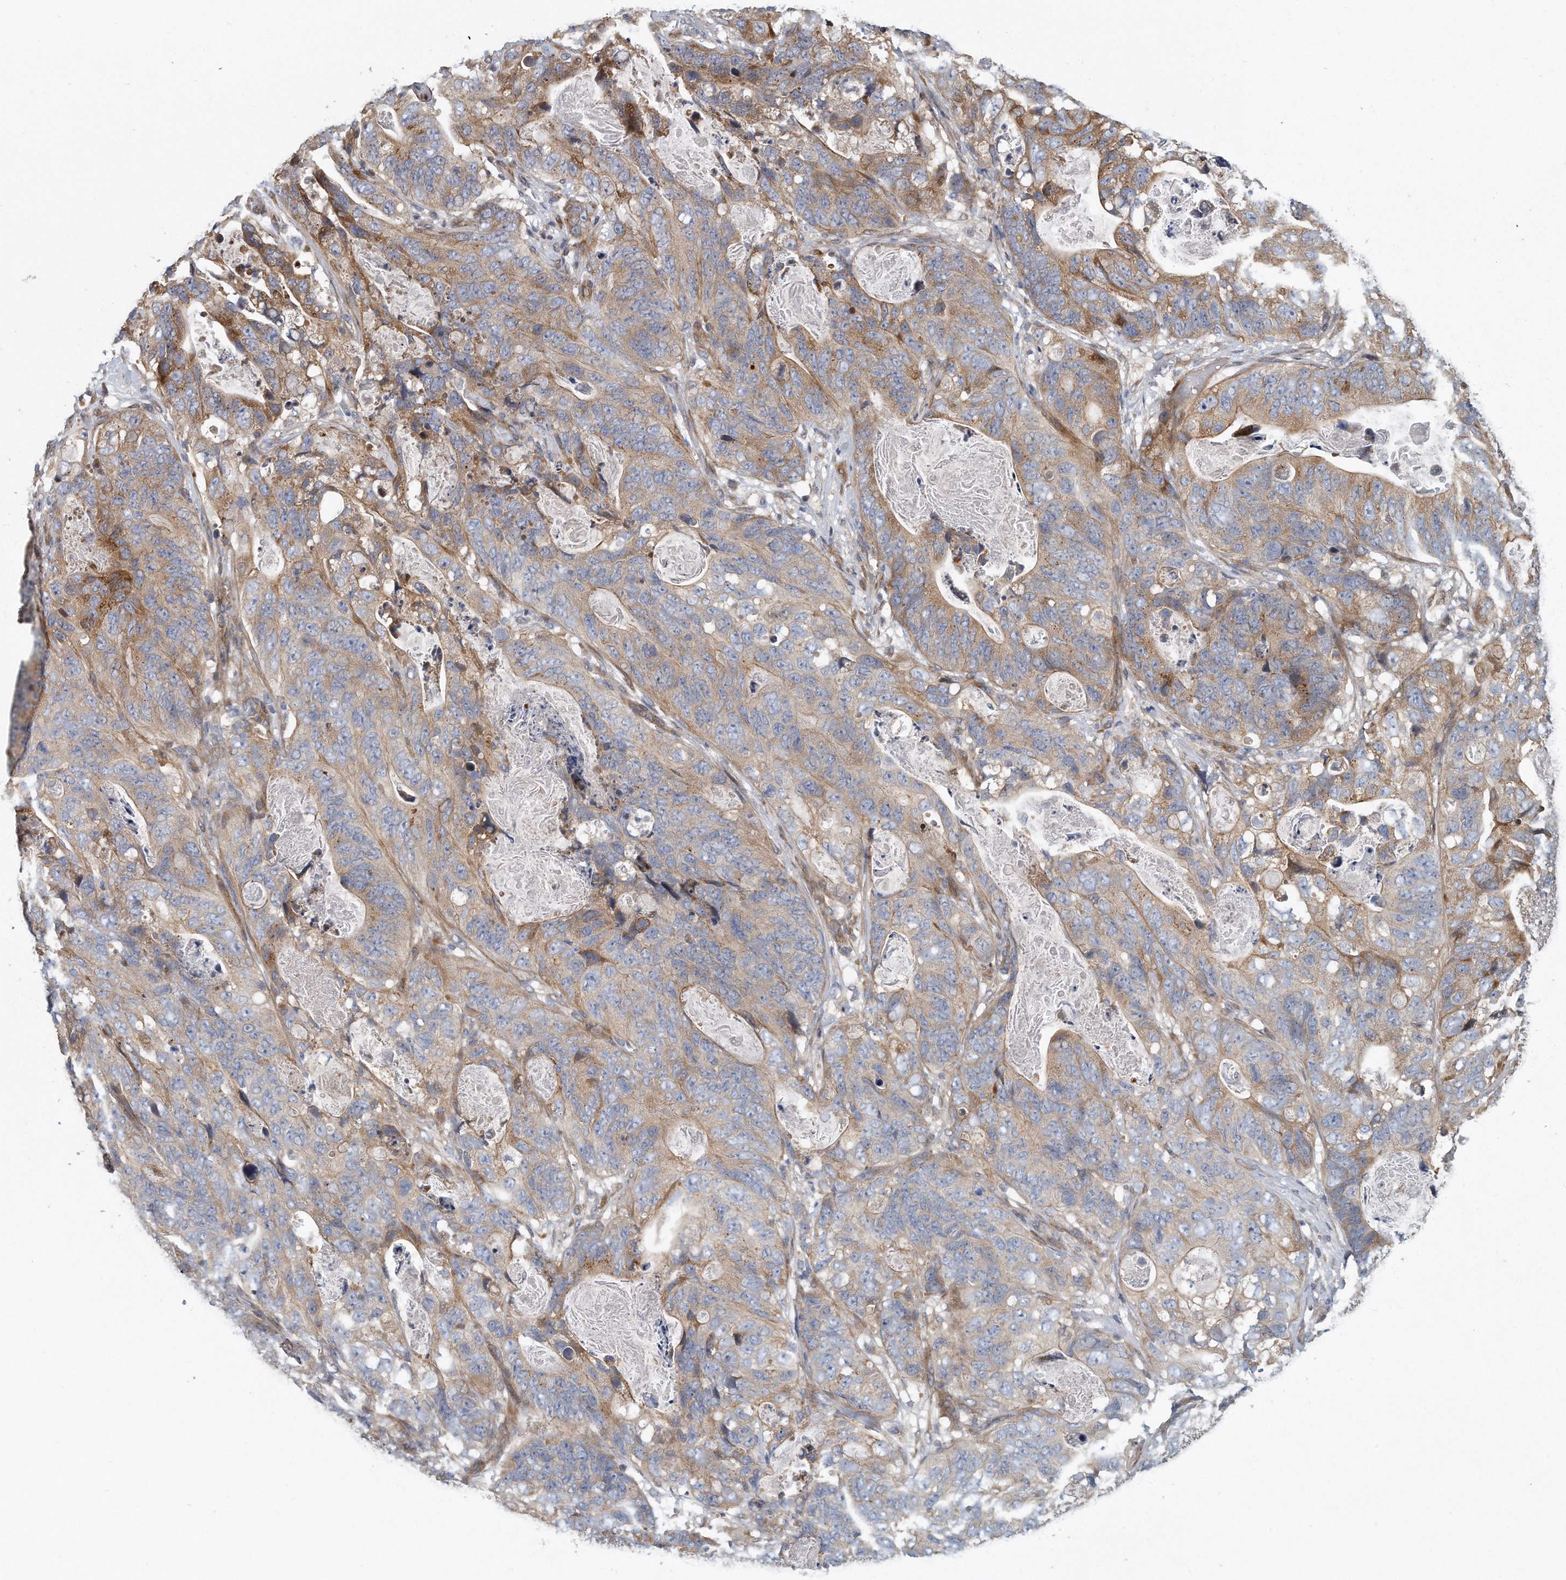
{"staining": {"intensity": "moderate", "quantity": "25%-75%", "location": "cytoplasmic/membranous"}, "tissue": "stomach cancer", "cell_type": "Tumor cells", "image_type": "cancer", "snomed": [{"axis": "morphology", "description": "Normal tissue, NOS"}, {"axis": "morphology", "description": "Adenocarcinoma, NOS"}, {"axis": "topography", "description": "Stomach"}], "caption": "The image shows a brown stain indicating the presence of a protein in the cytoplasmic/membranous of tumor cells in stomach cancer (adenocarcinoma). (DAB = brown stain, brightfield microscopy at high magnification).", "gene": "PCDH8", "patient": {"sex": "female", "age": 89}}